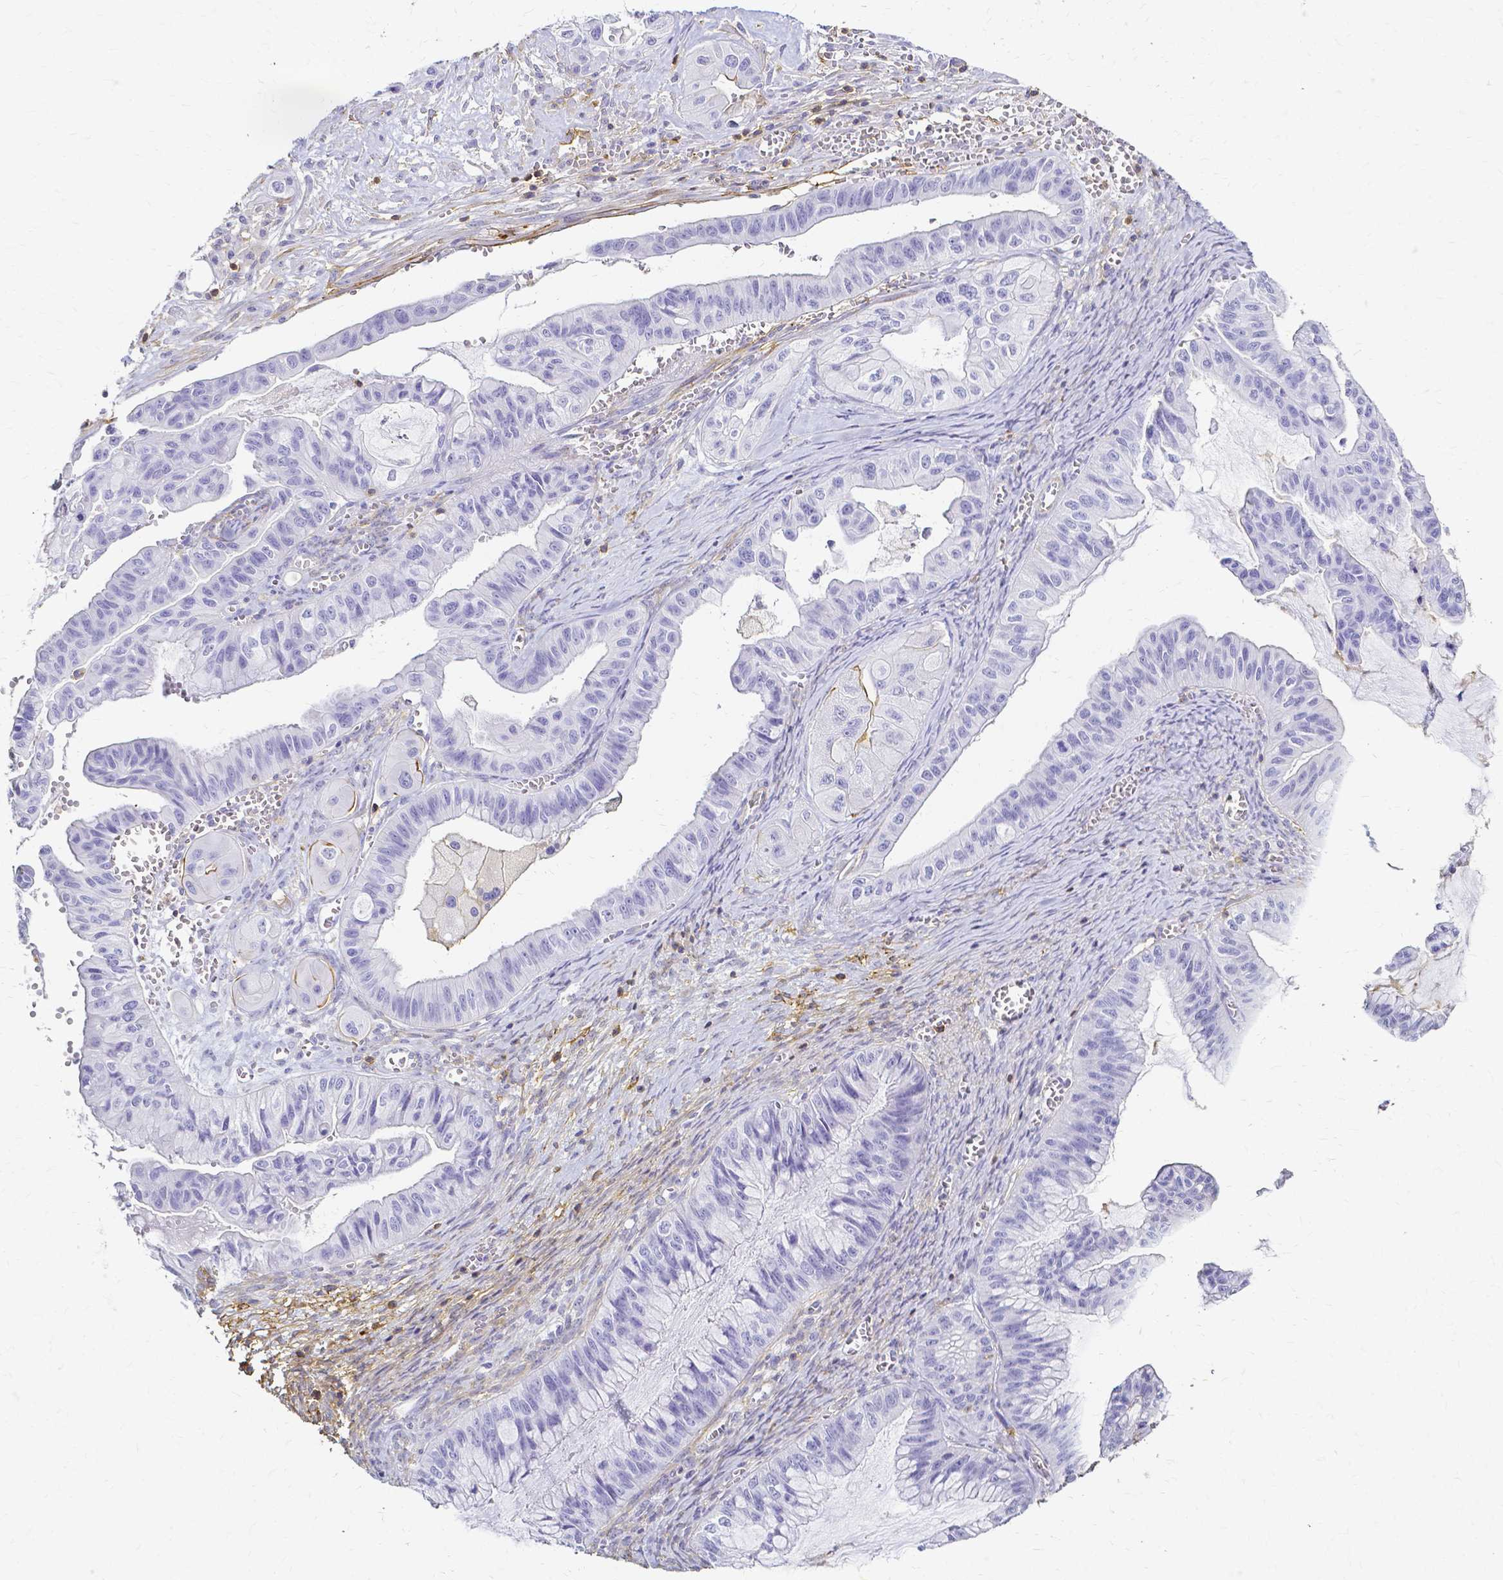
{"staining": {"intensity": "negative", "quantity": "none", "location": "none"}, "tissue": "ovarian cancer", "cell_type": "Tumor cells", "image_type": "cancer", "snomed": [{"axis": "morphology", "description": "Cystadenocarcinoma, mucinous, NOS"}, {"axis": "topography", "description": "Ovary"}], "caption": "Tumor cells are negative for protein expression in human mucinous cystadenocarcinoma (ovarian). (Stains: DAB (3,3'-diaminobenzidine) immunohistochemistry with hematoxylin counter stain, Microscopy: brightfield microscopy at high magnification).", "gene": "HSPA12A", "patient": {"sex": "female", "age": 72}}